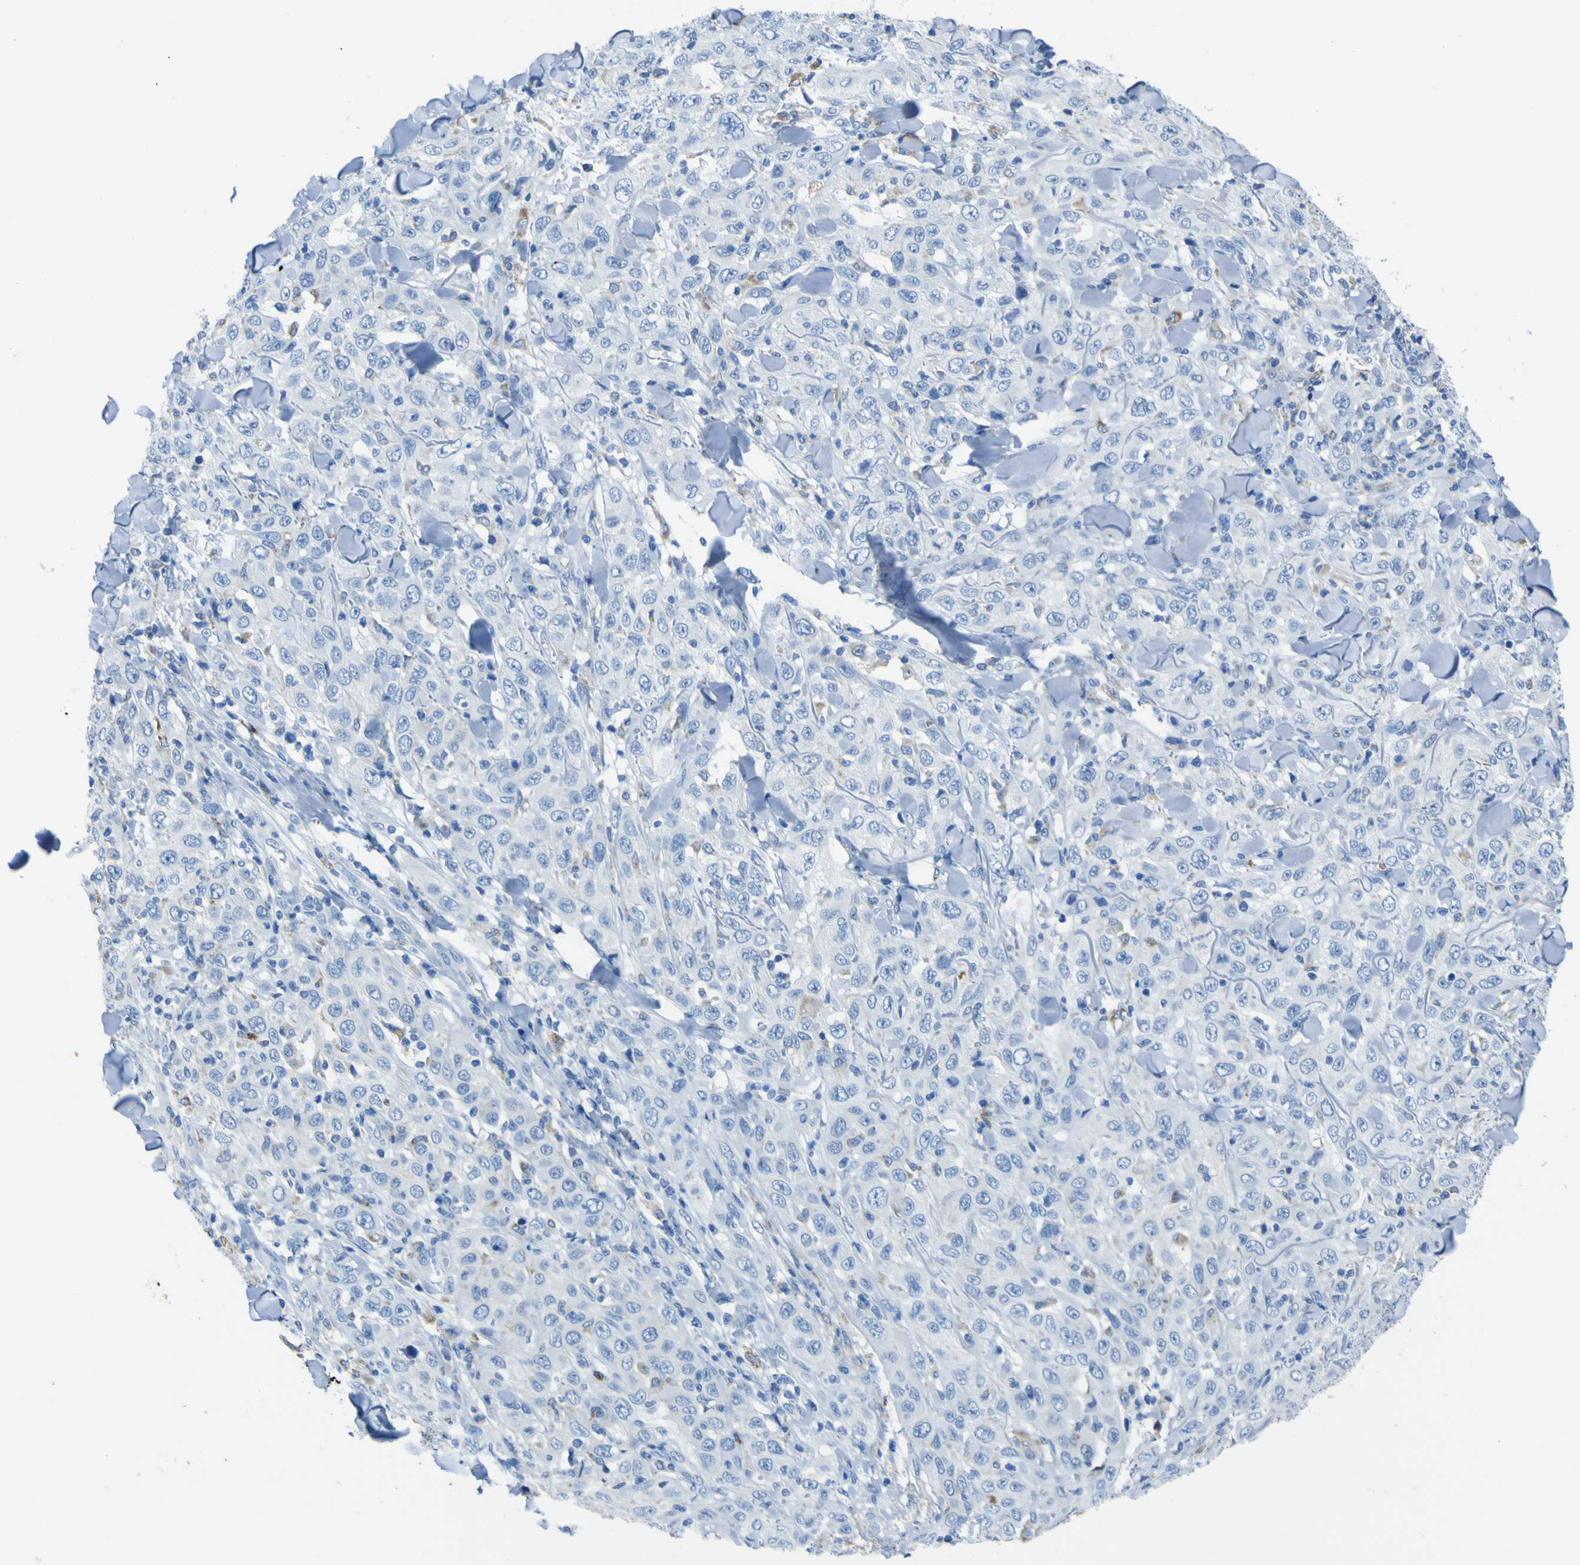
{"staining": {"intensity": "weak", "quantity": "<25%", "location": "cytoplasmic/membranous"}, "tissue": "skin cancer", "cell_type": "Tumor cells", "image_type": "cancer", "snomed": [{"axis": "morphology", "description": "Squamous cell carcinoma, NOS"}, {"axis": "topography", "description": "Skin"}], "caption": "Tumor cells are negative for protein expression in human skin cancer.", "gene": "ACSL1", "patient": {"sex": "female", "age": 88}}